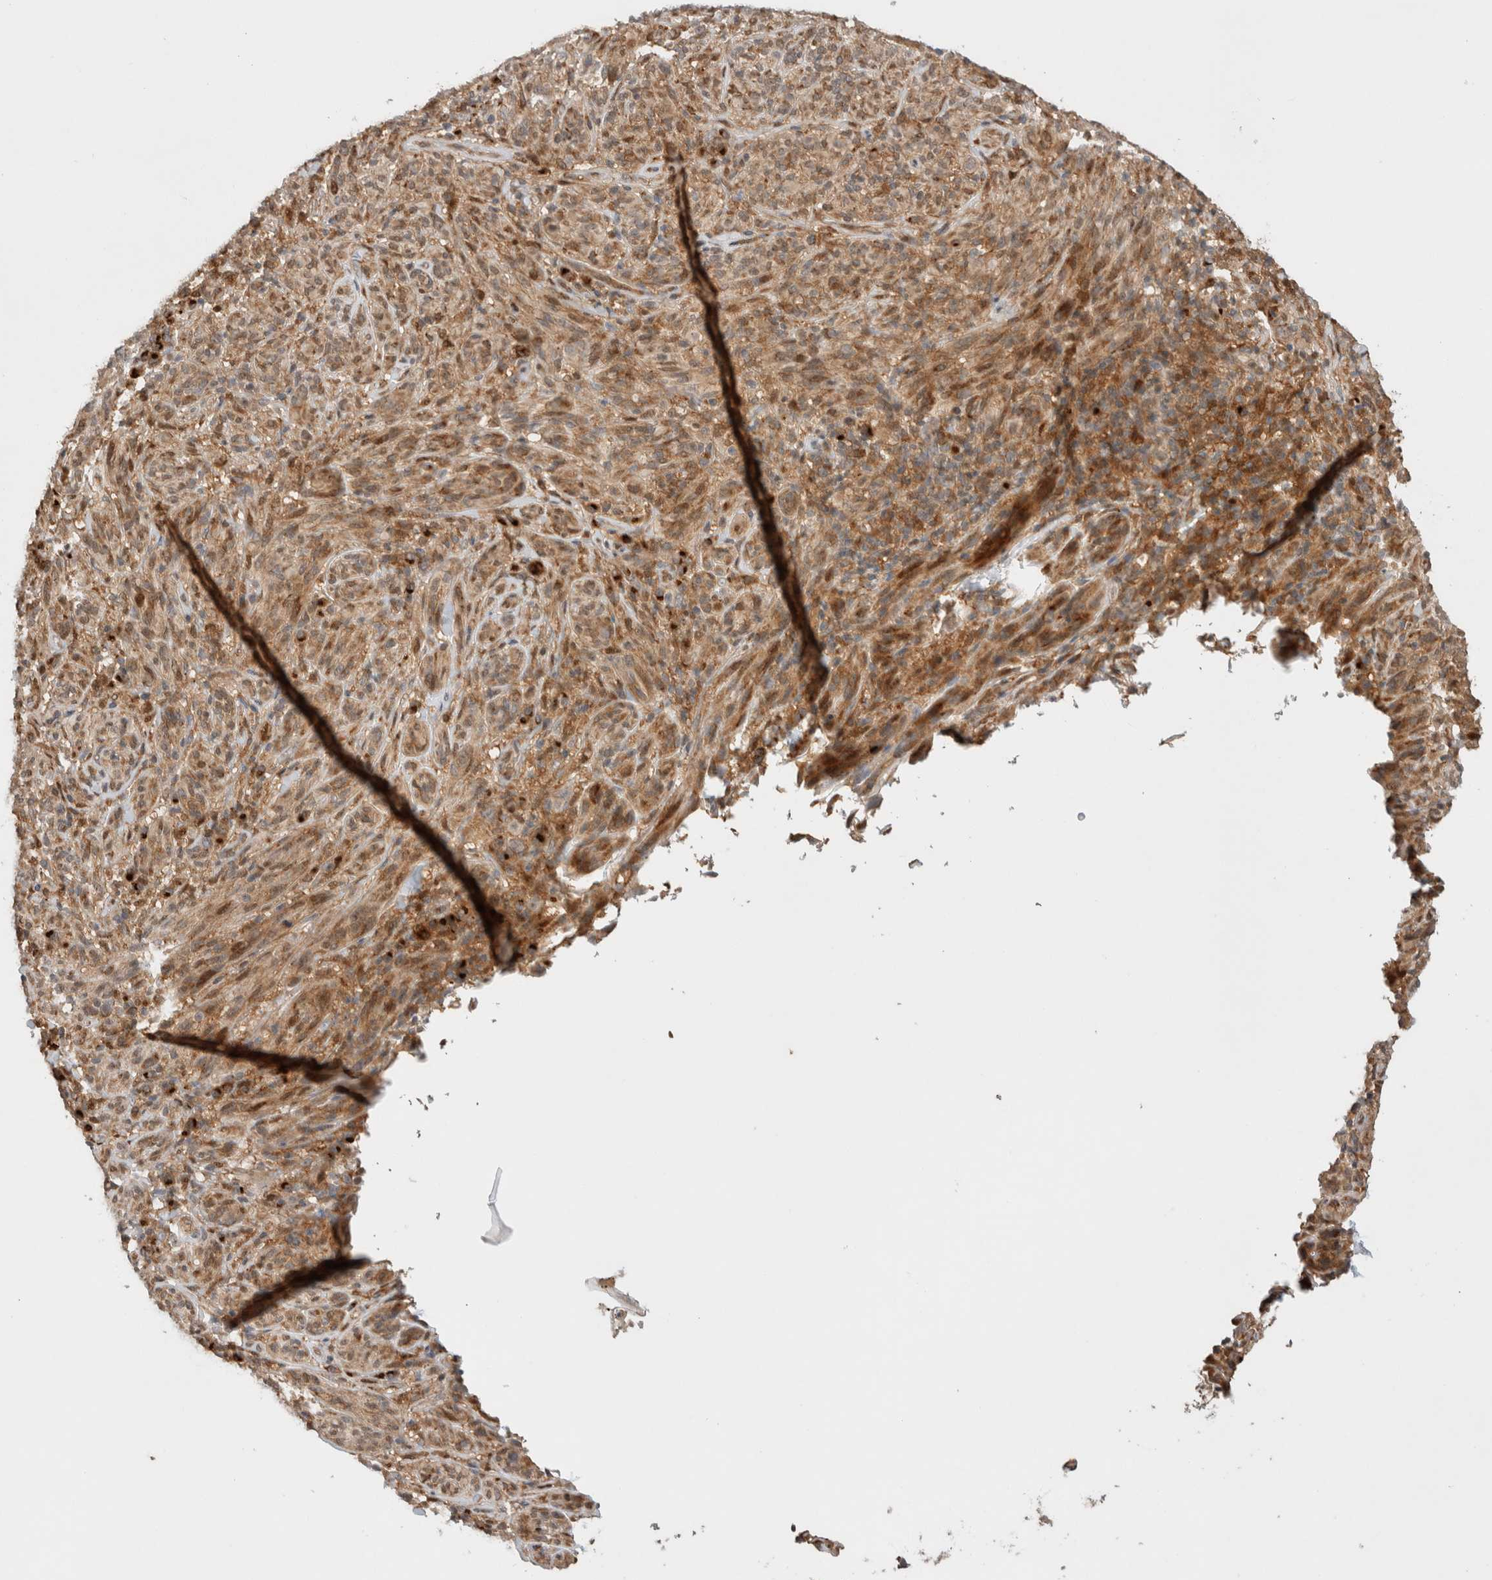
{"staining": {"intensity": "moderate", "quantity": ">75%", "location": "cytoplasmic/membranous"}, "tissue": "melanoma", "cell_type": "Tumor cells", "image_type": "cancer", "snomed": [{"axis": "morphology", "description": "Malignant melanoma, NOS"}, {"axis": "topography", "description": "Skin of head"}], "caption": "A medium amount of moderate cytoplasmic/membranous positivity is identified in approximately >75% of tumor cells in malignant melanoma tissue. The staining was performed using DAB (3,3'-diaminobenzidine), with brown indicating positive protein expression. Nuclei are stained blue with hematoxylin.", "gene": "OTUD6B", "patient": {"sex": "male", "age": 96}}